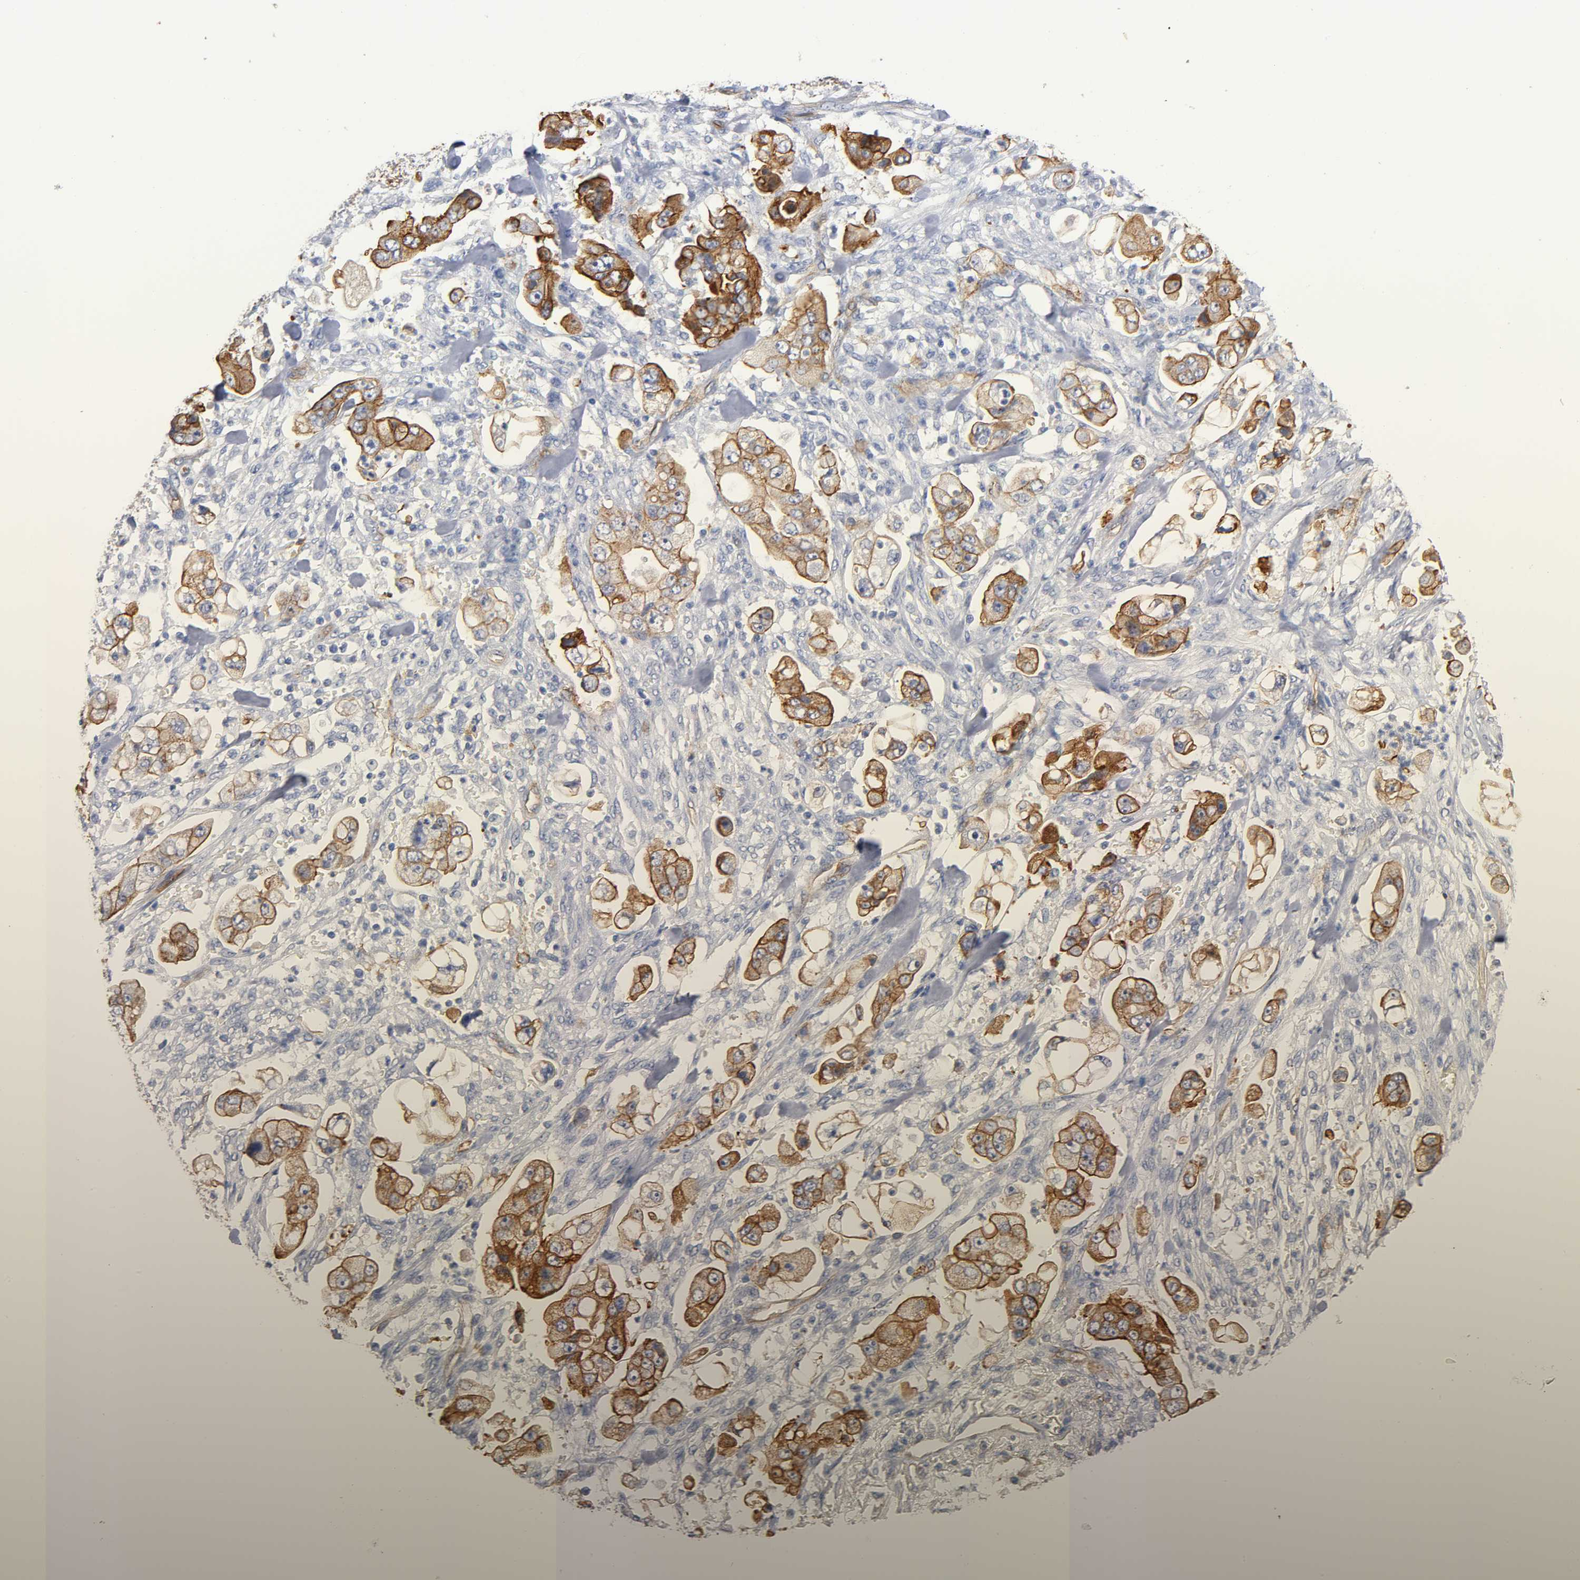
{"staining": {"intensity": "strong", "quantity": ">75%", "location": "cytoplasmic/membranous"}, "tissue": "stomach cancer", "cell_type": "Tumor cells", "image_type": "cancer", "snomed": [{"axis": "morphology", "description": "Adenocarcinoma, NOS"}, {"axis": "topography", "description": "Stomach"}], "caption": "Protein expression analysis of human stomach cancer reveals strong cytoplasmic/membranous staining in approximately >75% of tumor cells.", "gene": "SPTAN1", "patient": {"sex": "male", "age": 62}}